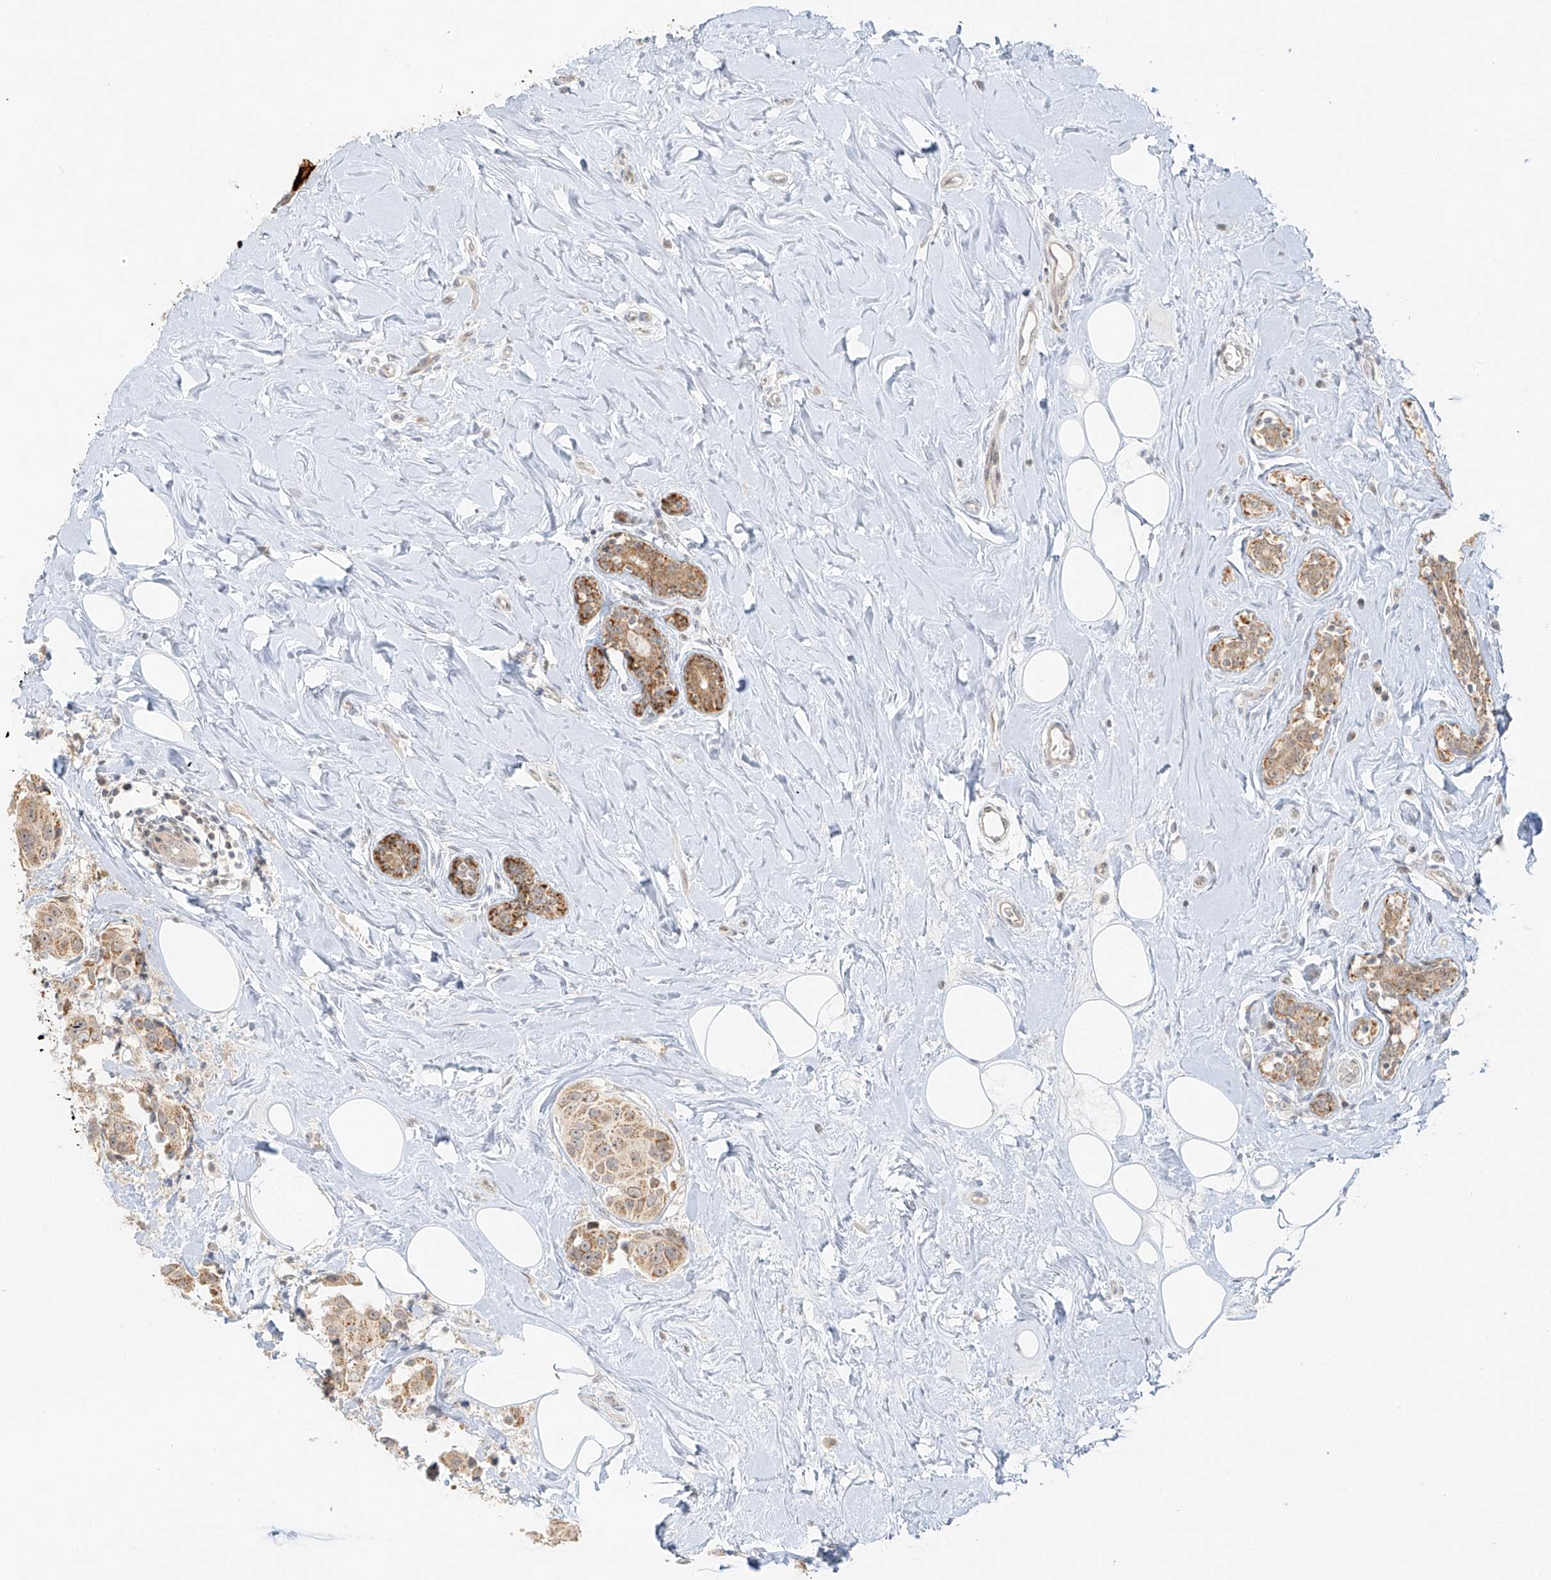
{"staining": {"intensity": "moderate", "quantity": ">75%", "location": "cytoplasmic/membranous"}, "tissue": "breast cancer", "cell_type": "Tumor cells", "image_type": "cancer", "snomed": [{"axis": "morphology", "description": "Normal tissue, NOS"}, {"axis": "morphology", "description": "Duct carcinoma"}, {"axis": "topography", "description": "Breast"}], "caption": "Moderate cytoplasmic/membranous protein staining is seen in about >75% of tumor cells in breast cancer. The protein of interest is shown in brown color, while the nuclei are stained blue.", "gene": "MIPEP", "patient": {"sex": "female", "age": 39}}